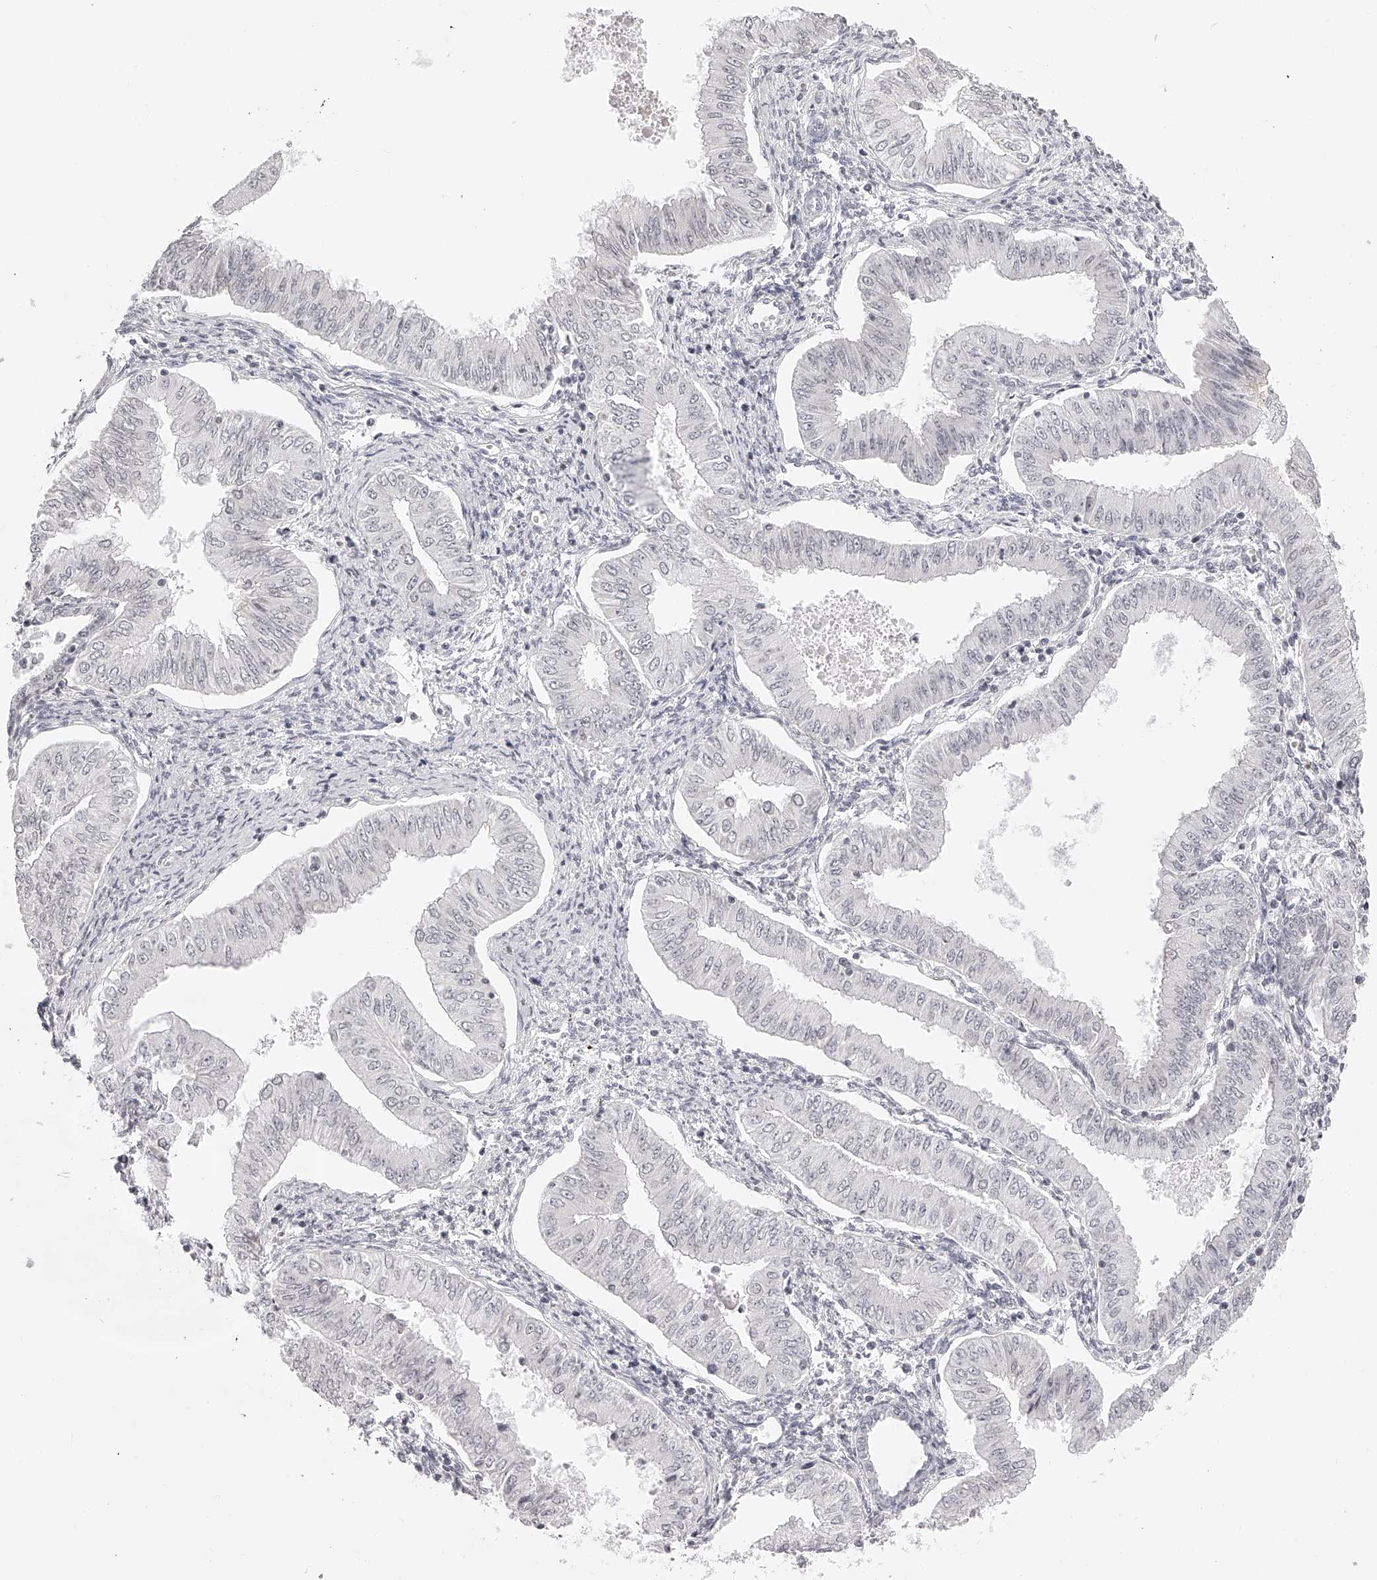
{"staining": {"intensity": "negative", "quantity": "none", "location": "none"}, "tissue": "endometrial cancer", "cell_type": "Tumor cells", "image_type": "cancer", "snomed": [{"axis": "morphology", "description": "Normal tissue, NOS"}, {"axis": "morphology", "description": "Adenocarcinoma, NOS"}, {"axis": "topography", "description": "Endometrium"}], "caption": "Tumor cells show no significant protein positivity in endometrial adenocarcinoma.", "gene": "PLEKHG1", "patient": {"sex": "female", "age": 53}}